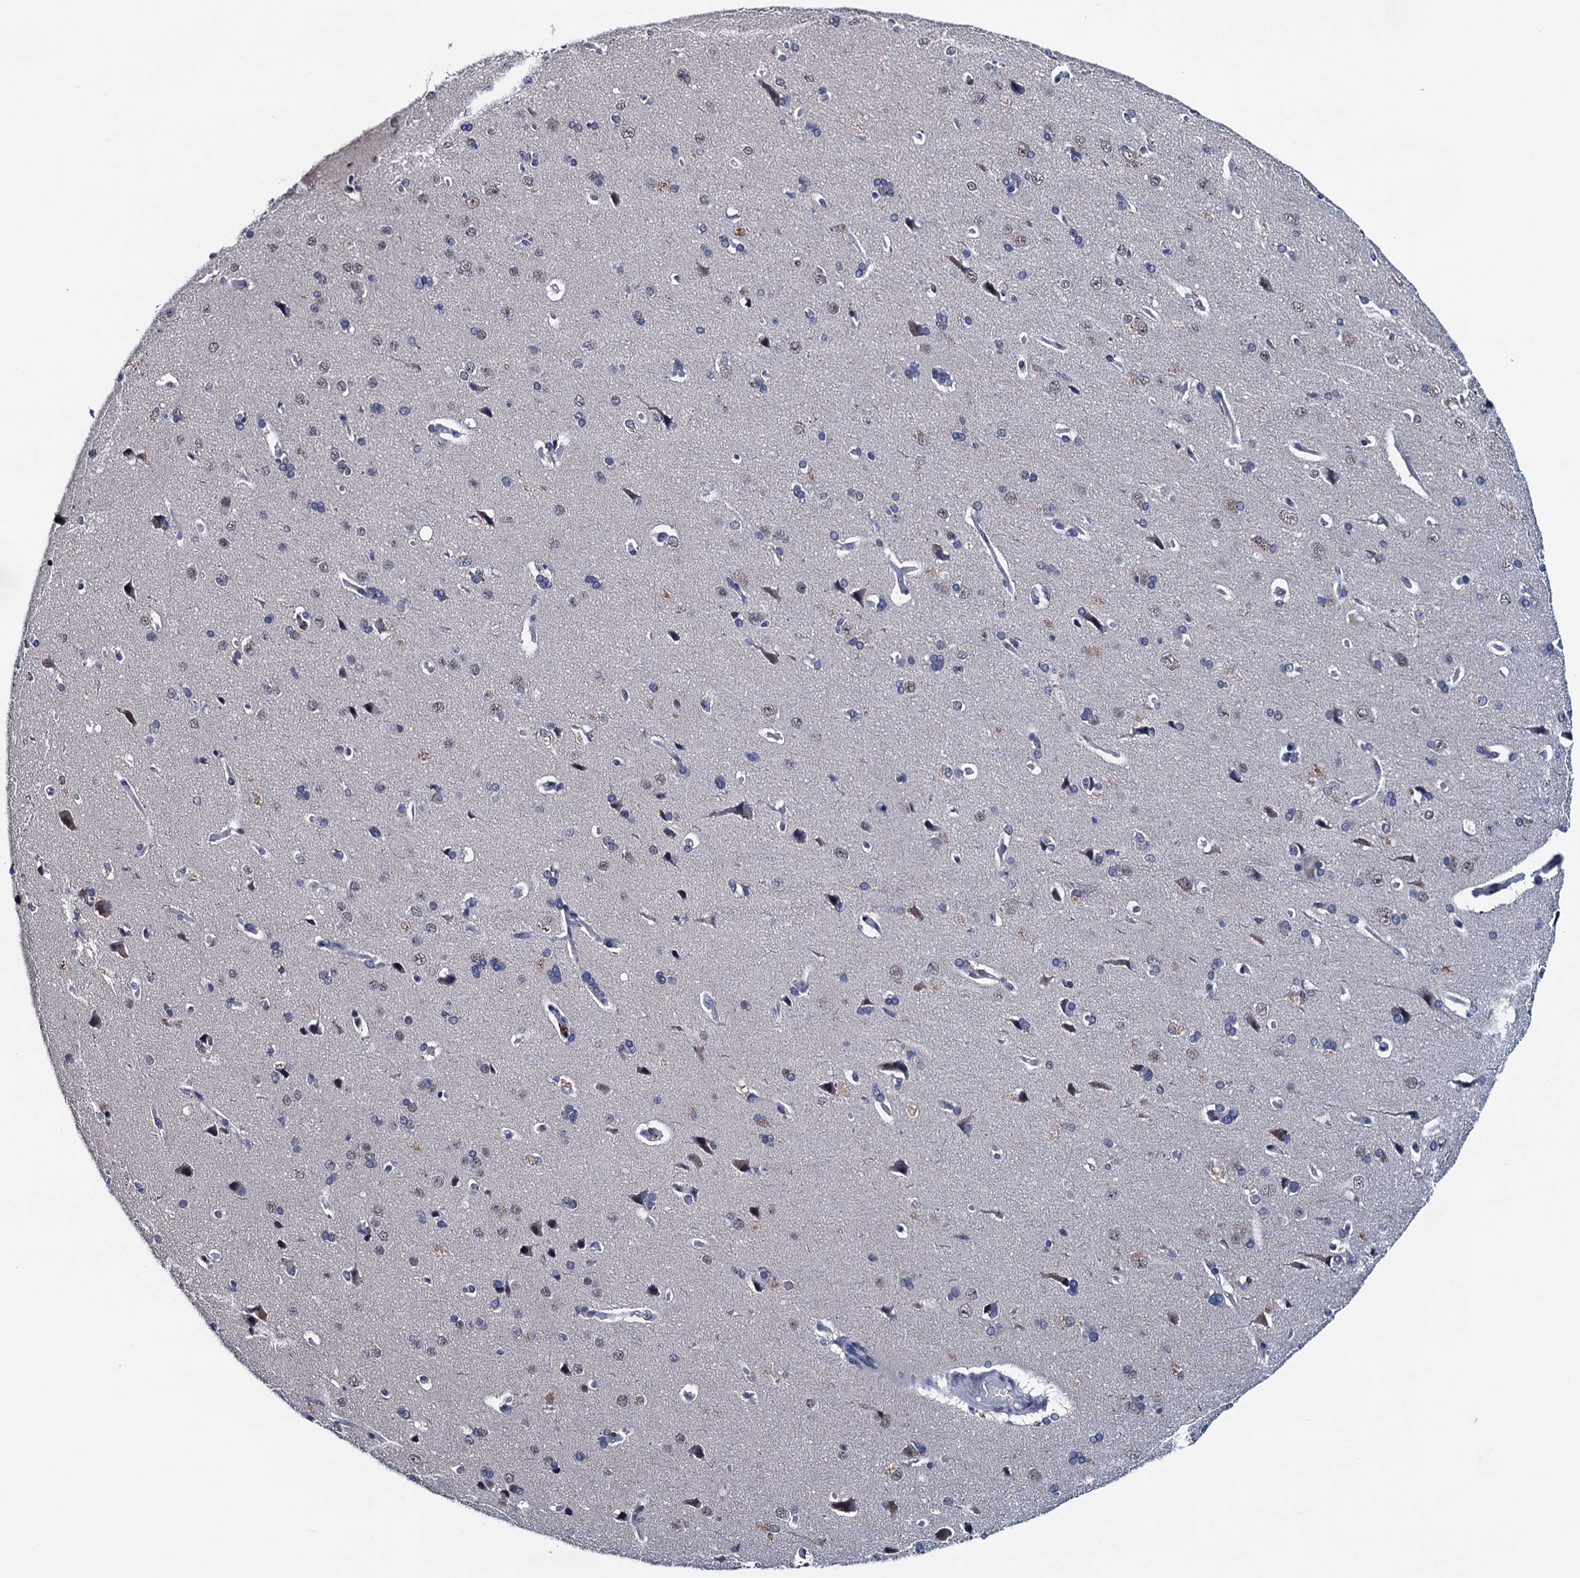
{"staining": {"intensity": "negative", "quantity": "none", "location": "none"}, "tissue": "cerebral cortex", "cell_type": "Endothelial cells", "image_type": "normal", "snomed": [{"axis": "morphology", "description": "Normal tissue, NOS"}, {"axis": "topography", "description": "Cerebral cortex"}], "caption": "There is no significant positivity in endothelial cells of cerebral cortex. (Brightfield microscopy of DAB (3,3'-diaminobenzidine) IHC at high magnification).", "gene": "FNBP4", "patient": {"sex": "male", "age": 62}}